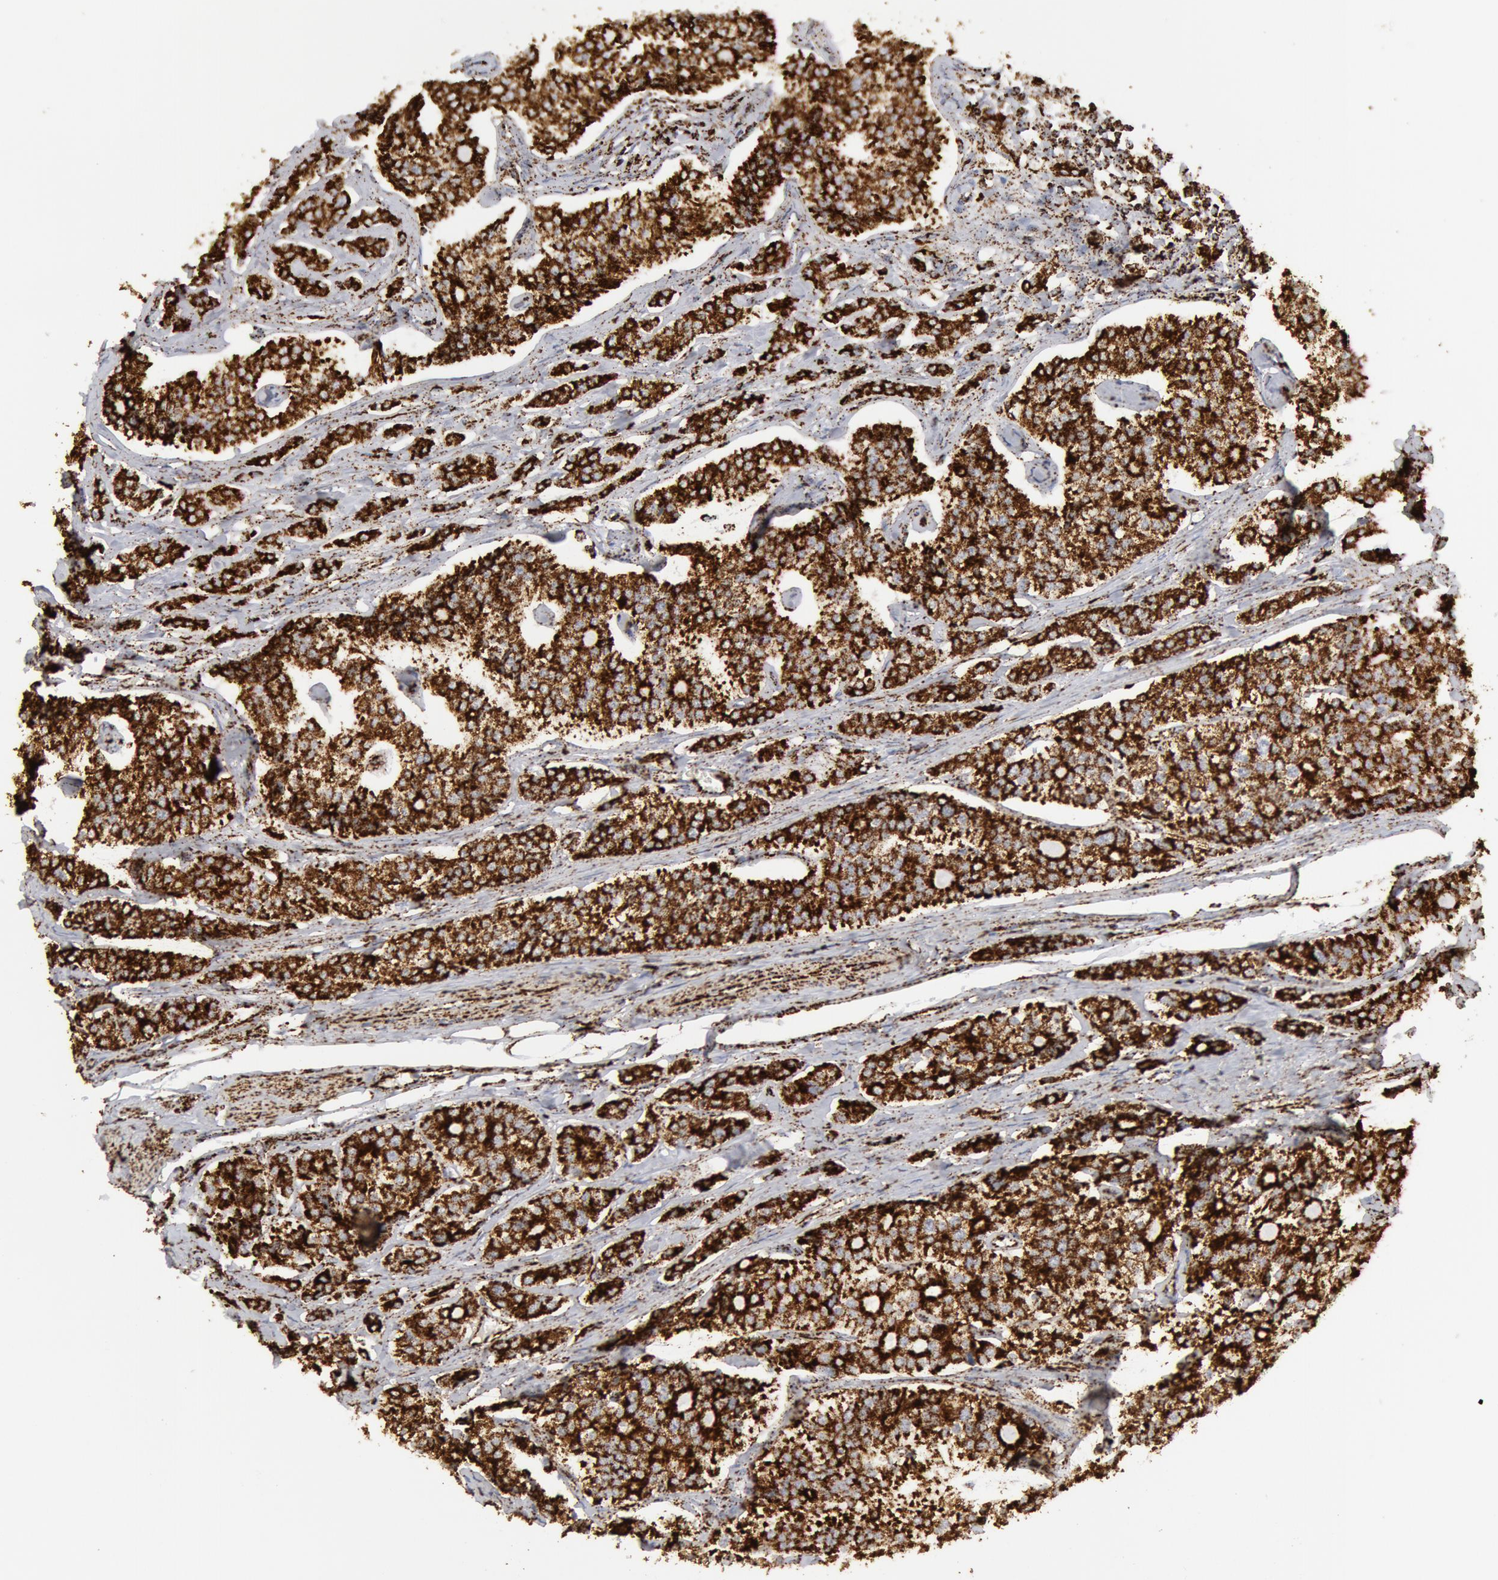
{"staining": {"intensity": "strong", "quantity": ">75%", "location": "cytoplasmic/membranous"}, "tissue": "carcinoid", "cell_type": "Tumor cells", "image_type": "cancer", "snomed": [{"axis": "morphology", "description": "Carcinoid, malignant, NOS"}, {"axis": "topography", "description": "Small intestine"}], "caption": "The photomicrograph shows staining of carcinoid, revealing strong cytoplasmic/membranous protein staining (brown color) within tumor cells.", "gene": "ATP5F1B", "patient": {"sex": "male", "age": 63}}